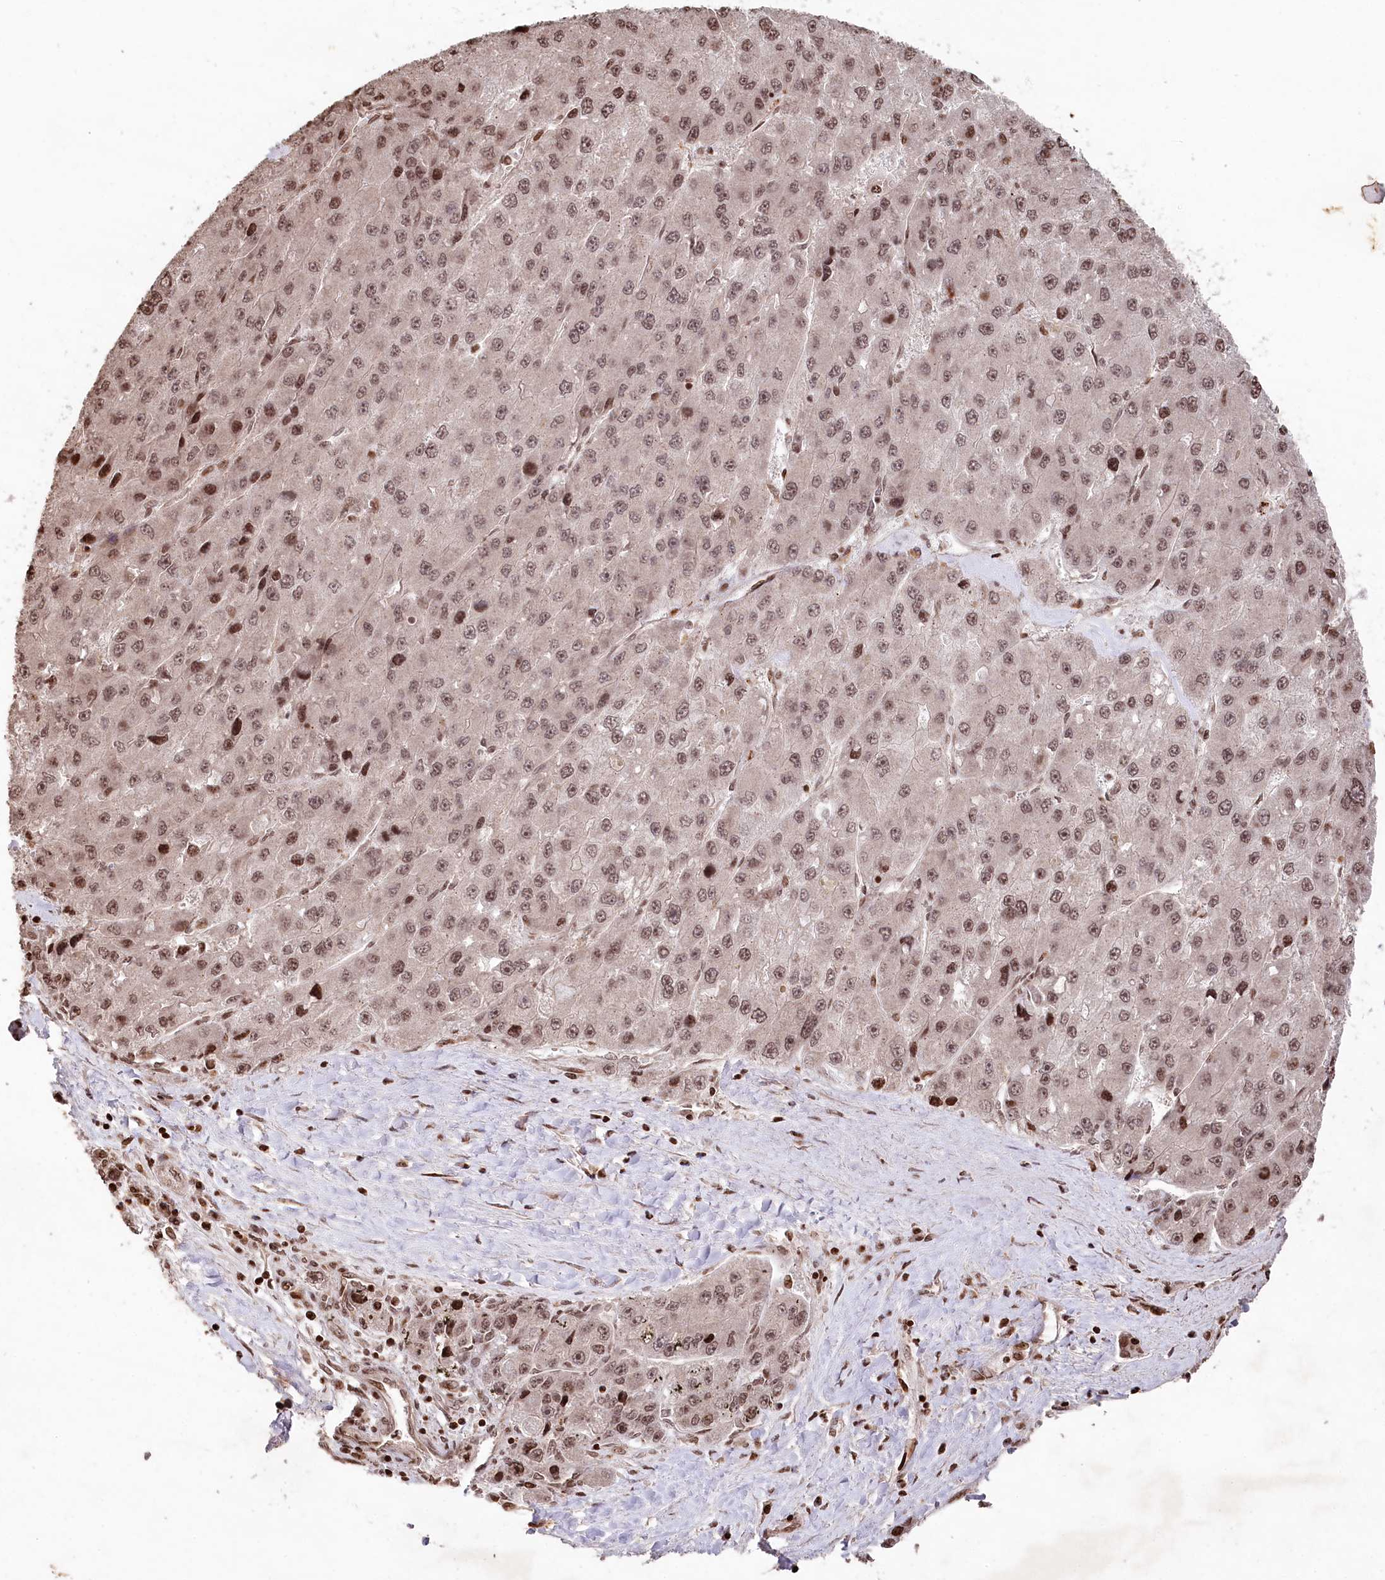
{"staining": {"intensity": "moderate", "quantity": ">75%", "location": "nuclear"}, "tissue": "liver cancer", "cell_type": "Tumor cells", "image_type": "cancer", "snomed": [{"axis": "morphology", "description": "Carcinoma, Hepatocellular, NOS"}, {"axis": "topography", "description": "Liver"}], "caption": "Immunohistochemical staining of liver cancer (hepatocellular carcinoma) reveals moderate nuclear protein positivity in approximately >75% of tumor cells.", "gene": "CCSER2", "patient": {"sex": "female", "age": 73}}